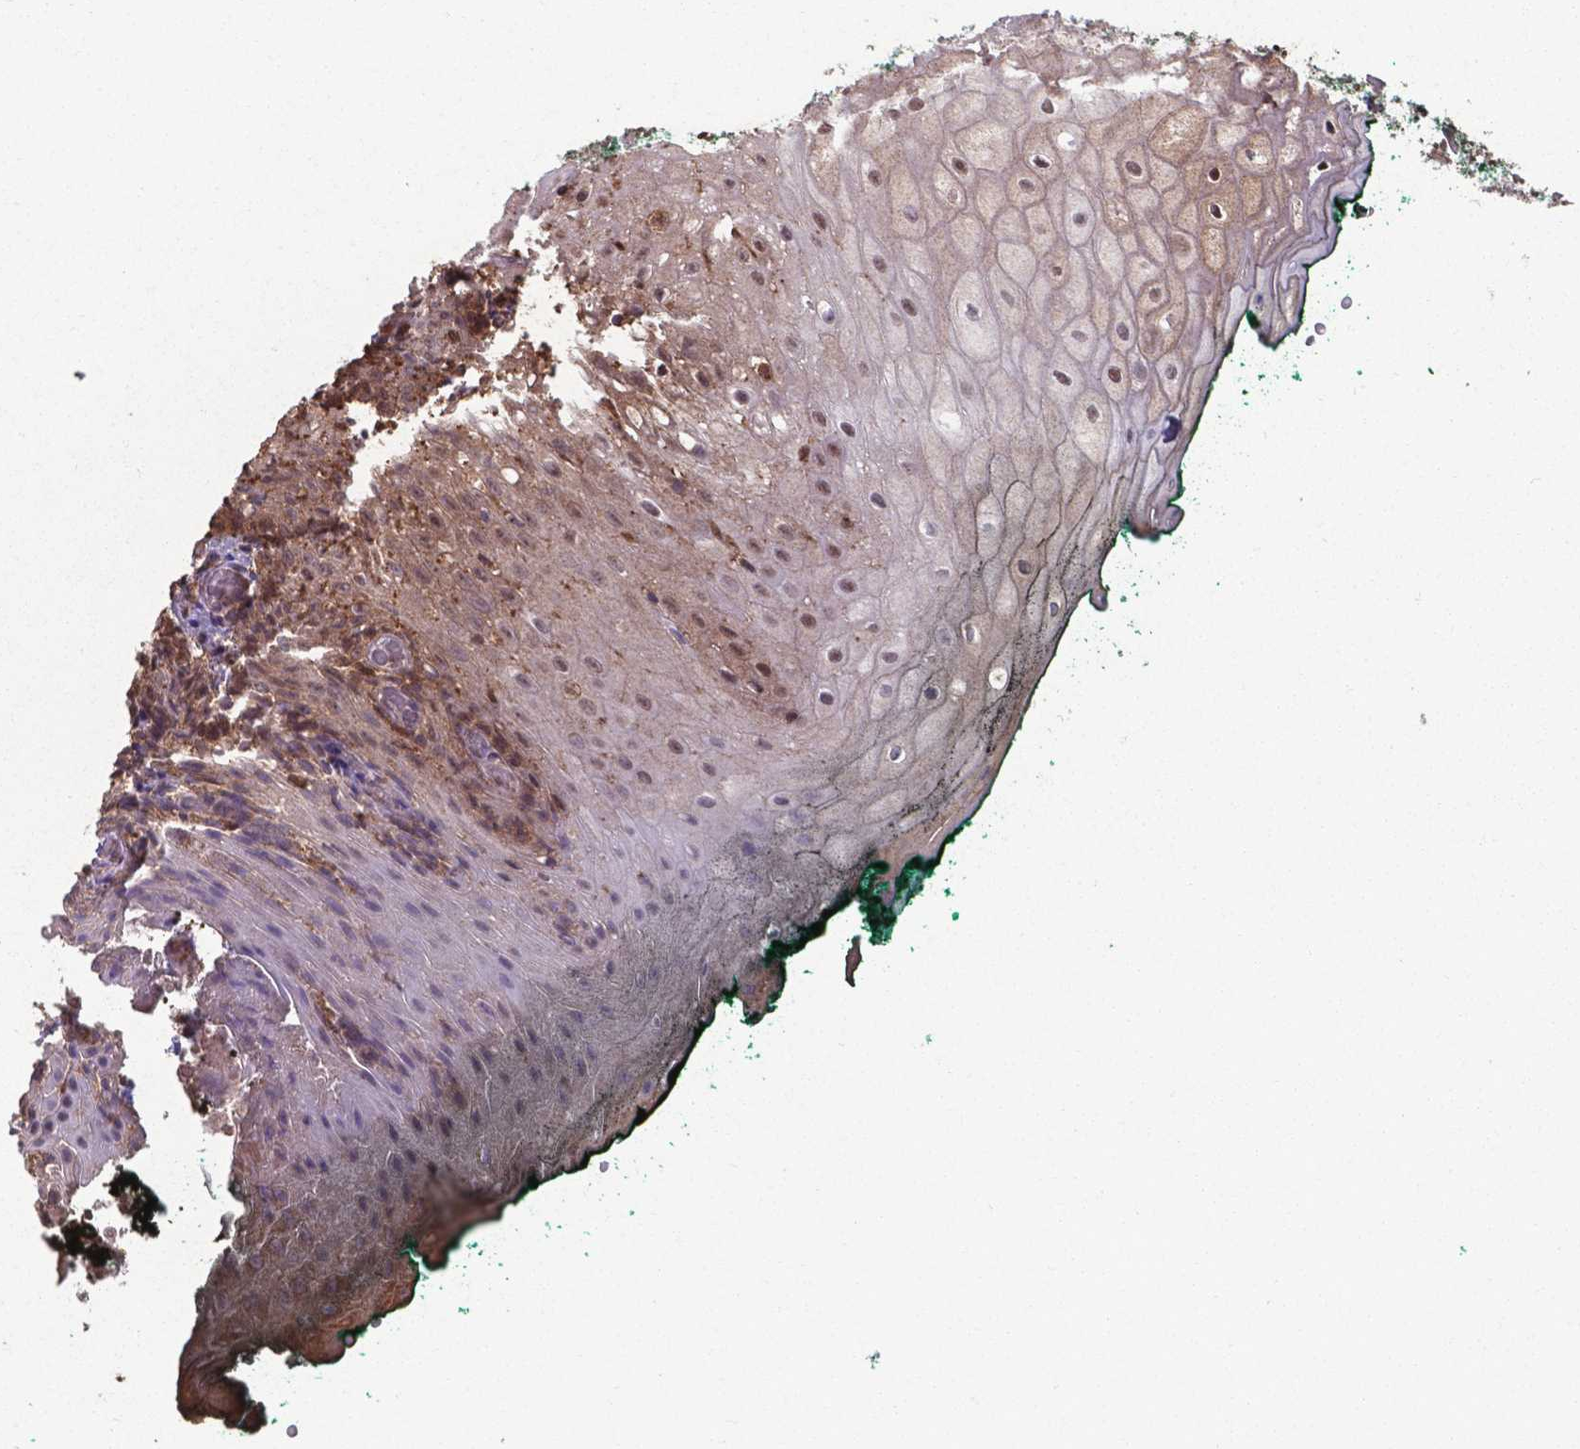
{"staining": {"intensity": "moderate", "quantity": "25%-75%", "location": "cytoplasmic/membranous,nuclear"}, "tissue": "oral mucosa", "cell_type": "Squamous epithelial cells", "image_type": "normal", "snomed": [{"axis": "morphology", "description": "Normal tissue, NOS"}, {"axis": "topography", "description": "Oral tissue"}, {"axis": "topography", "description": "Head-Neck"}], "caption": "Squamous epithelial cells demonstrate moderate cytoplasmic/membranous,nuclear expression in approximately 25%-75% of cells in normal oral mucosa.", "gene": "CHP2", "patient": {"sex": "female", "age": 68}}